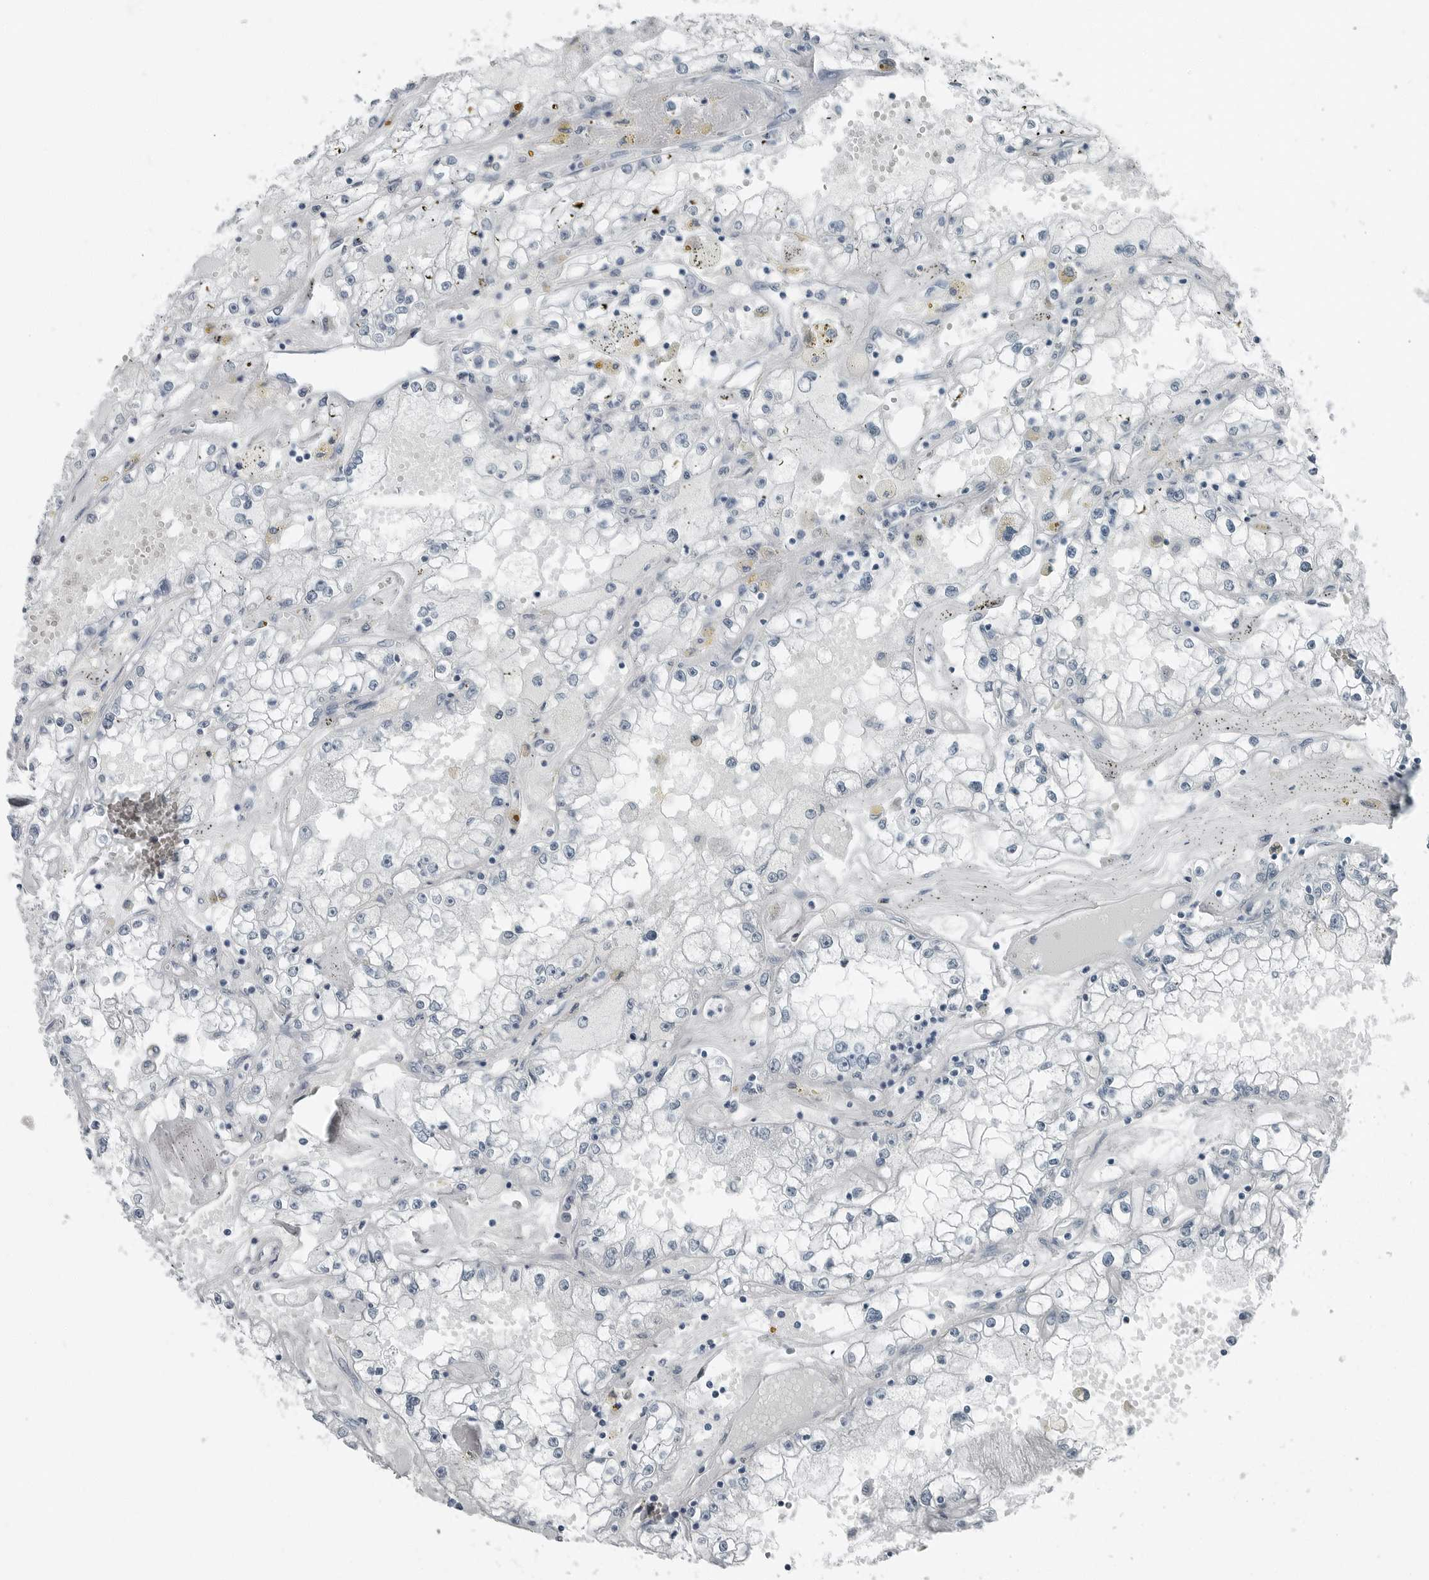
{"staining": {"intensity": "negative", "quantity": "none", "location": "none"}, "tissue": "renal cancer", "cell_type": "Tumor cells", "image_type": "cancer", "snomed": [{"axis": "morphology", "description": "Adenocarcinoma, NOS"}, {"axis": "topography", "description": "Kidney"}], "caption": "Protein analysis of renal cancer exhibits no significant staining in tumor cells.", "gene": "ZPBP2", "patient": {"sex": "male", "age": 56}}